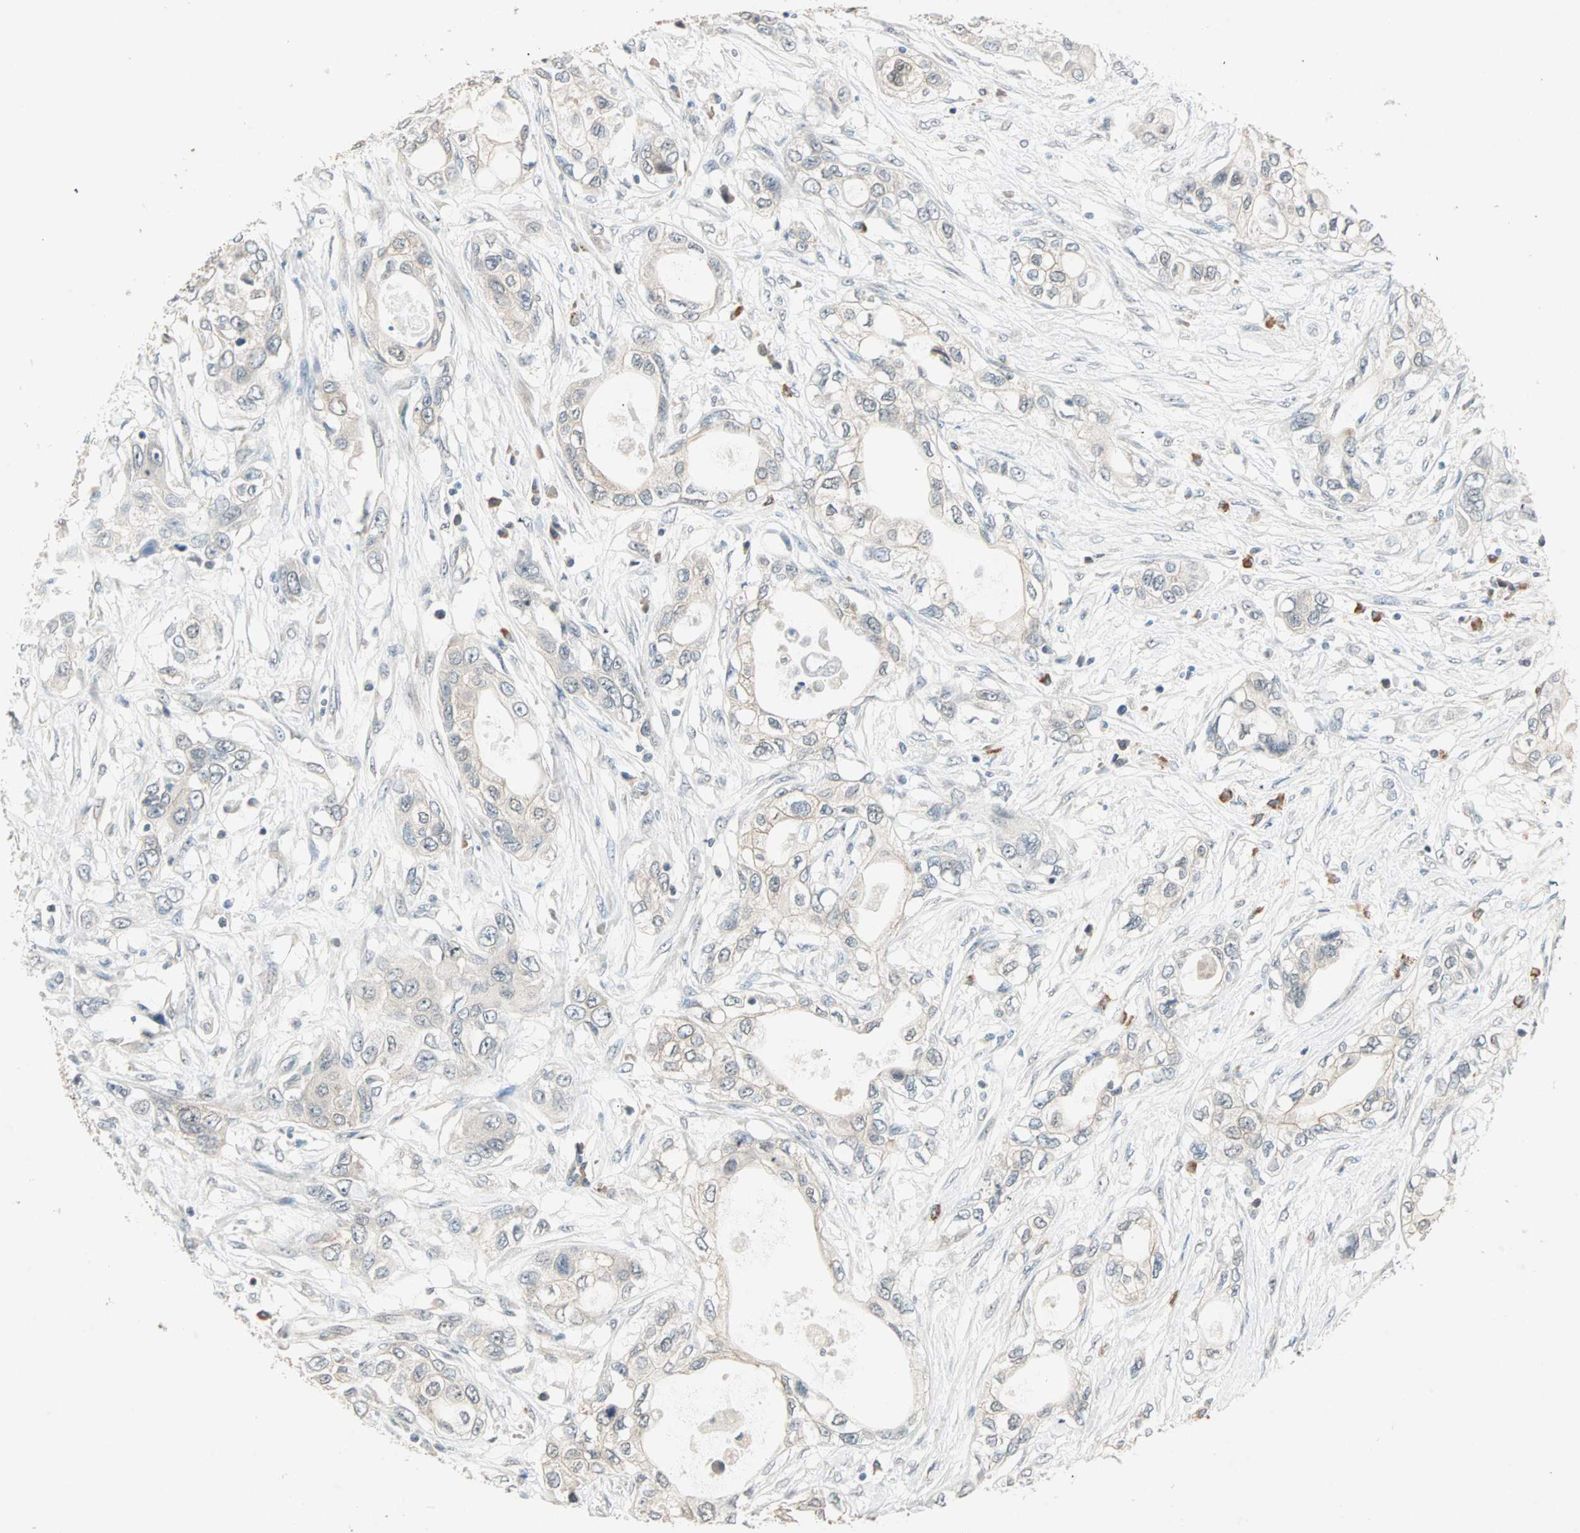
{"staining": {"intensity": "weak", "quantity": ">75%", "location": "cytoplasmic/membranous"}, "tissue": "pancreatic cancer", "cell_type": "Tumor cells", "image_type": "cancer", "snomed": [{"axis": "morphology", "description": "Adenocarcinoma, NOS"}, {"axis": "topography", "description": "Pancreas"}], "caption": "Protein analysis of pancreatic cancer tissue displays weak cytoplasmic/membranous expression in about >75% of tumor cells. The staining was performed using DAB (3,3'-diaminobenzidine), with brown indicating positive protein expression. Nuclei are stained blue with hematoxylin.", "gene": "TTF2", "patient": {"sex": "female", "age": 70}}